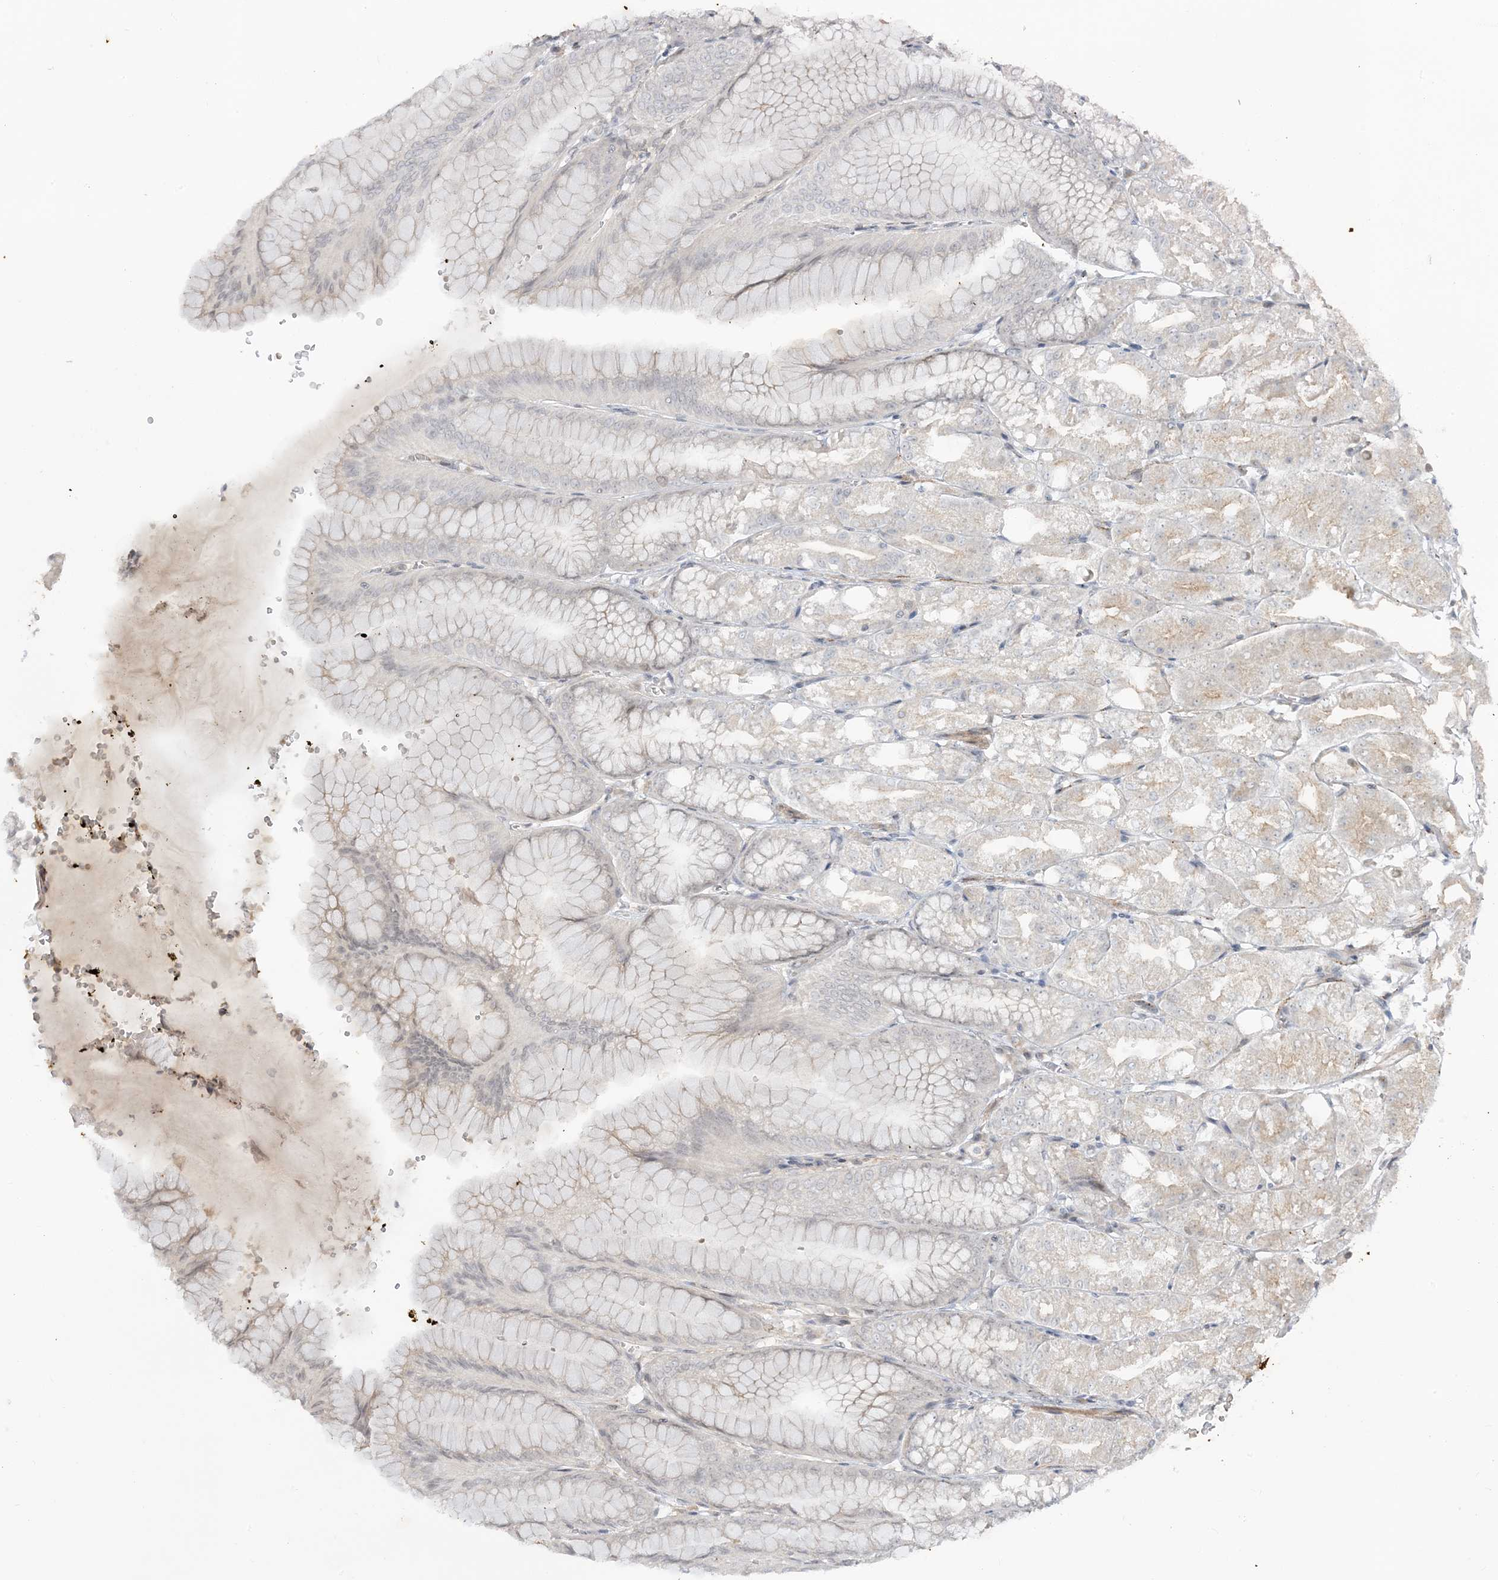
{"staining": {"intensity": "weak", "quantity": "25%-75%", "location": "cytoplasmic/membranous,nuclear"}, "tissue": "stomach", "cell_type": "Glandular cells", "image_type": "normal", "snomed": [{"axis": "morphology", "description": "Normal tissue, NOS"}, {"axis": "topography", "description": "Stomach, lower"}], "caption": "A histopathology image showing weak cytoplasmic/membranous,nuclear positivity in approximately 25%-75% of glandular cells in benign stomach, as visualized by brown immunohistochemical staining.", "gene": "LEXM", "patient": {"sex": "male", "age": 71}}